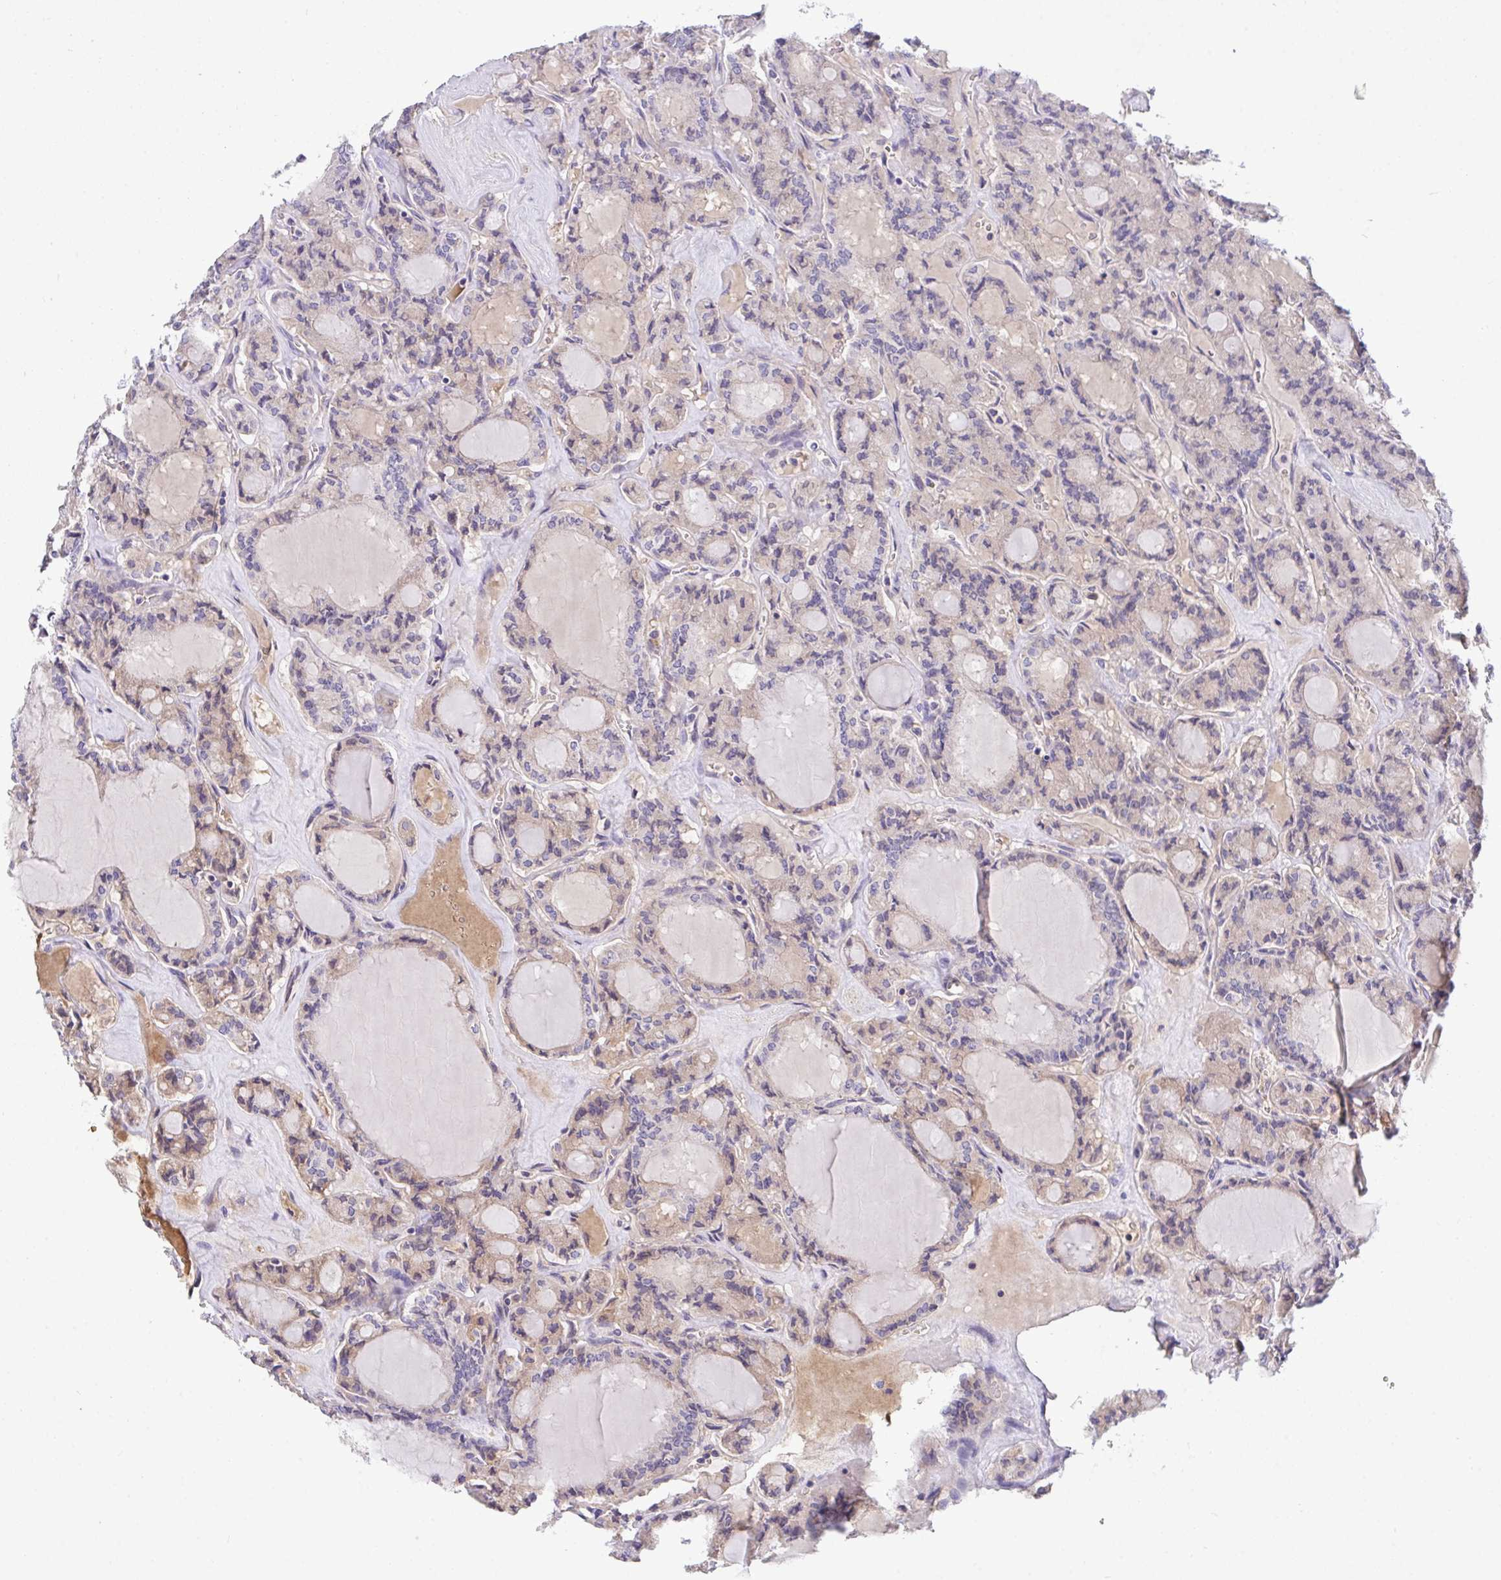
{"staining": {"intensity": "weak", "quantity": "<25%", "location": "cytoplasmic/membranous"}, "tissue": "thyroid cancer", "cell_type": "Tumor cells", "image_type": "cancer", "snomed": [{"axis": "morphology", "description": "Papillary adenocarcinoma, NOS"}, {"axis": "topography", "description": "Thyroid gland"}], "caption": "Tumor cells show no significant expression in thyroid papillary adenocarcinoma. The staining was performed using DAB (3,3'-diaminobenzidine) to visualize the protein expression in brown, while the nuclei were stained in blue with hematoxylin (Magnification: 20x).", "gene": "ZNF581", "patient": {"sex": "male", "age": 87}}